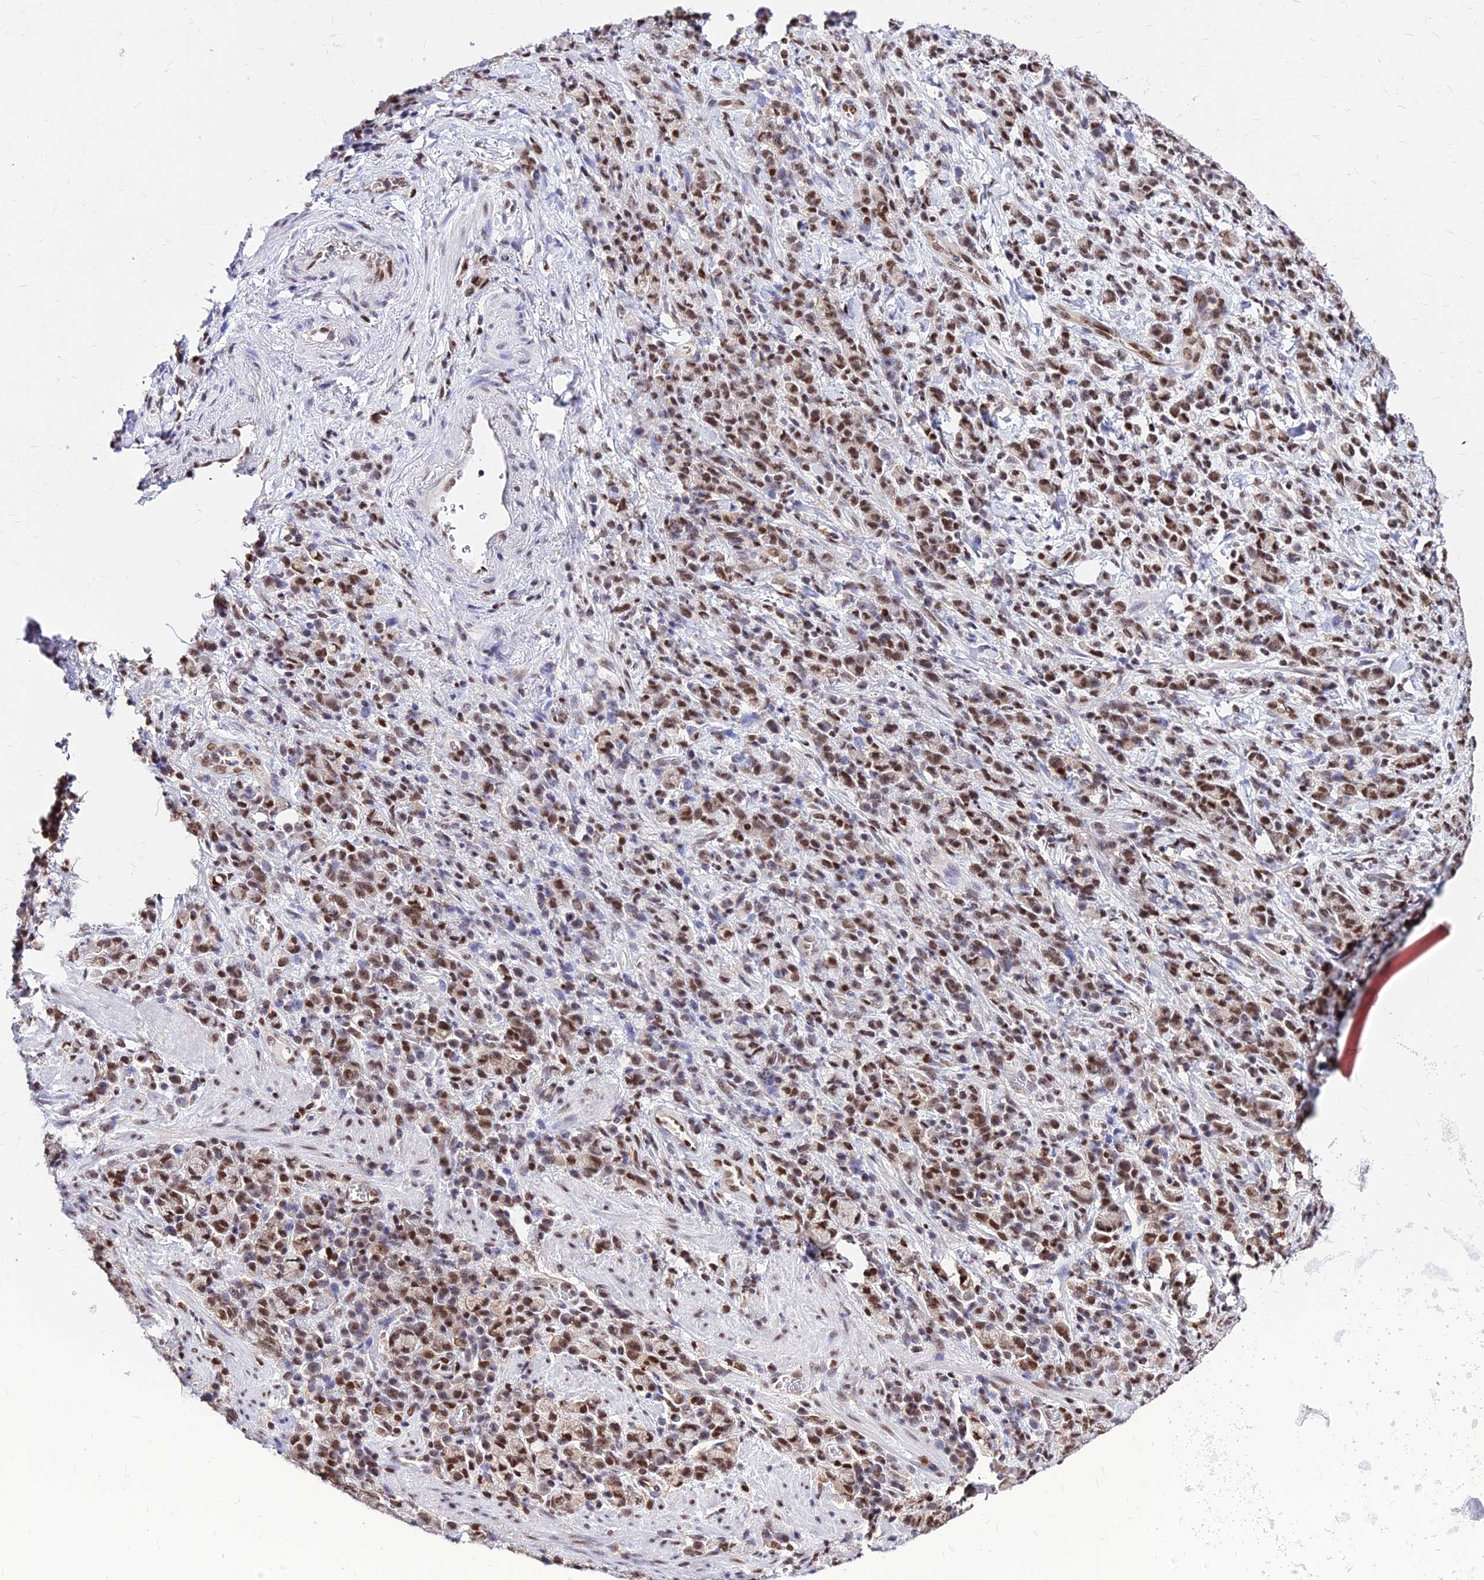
{"staining": {"intensity": "moderate", "quantity": ">75%", "location": "nuclear"}, "tissue": "stomach cancer", "cell_type": "Tumor cells", "image_type": "cancer", "snomed": [{"axis": "morphology", "description": "Adenocarcinoma, NOS"}, {"axis": "topography", "description": "Stomach"}], "caption": "Moderate nuclear expression is appreciated in approximately >75% of tumor cells in stomach adenocarcinoma.", "gene": "PAXX", "patient": {"sex": "male", "age": 76}}